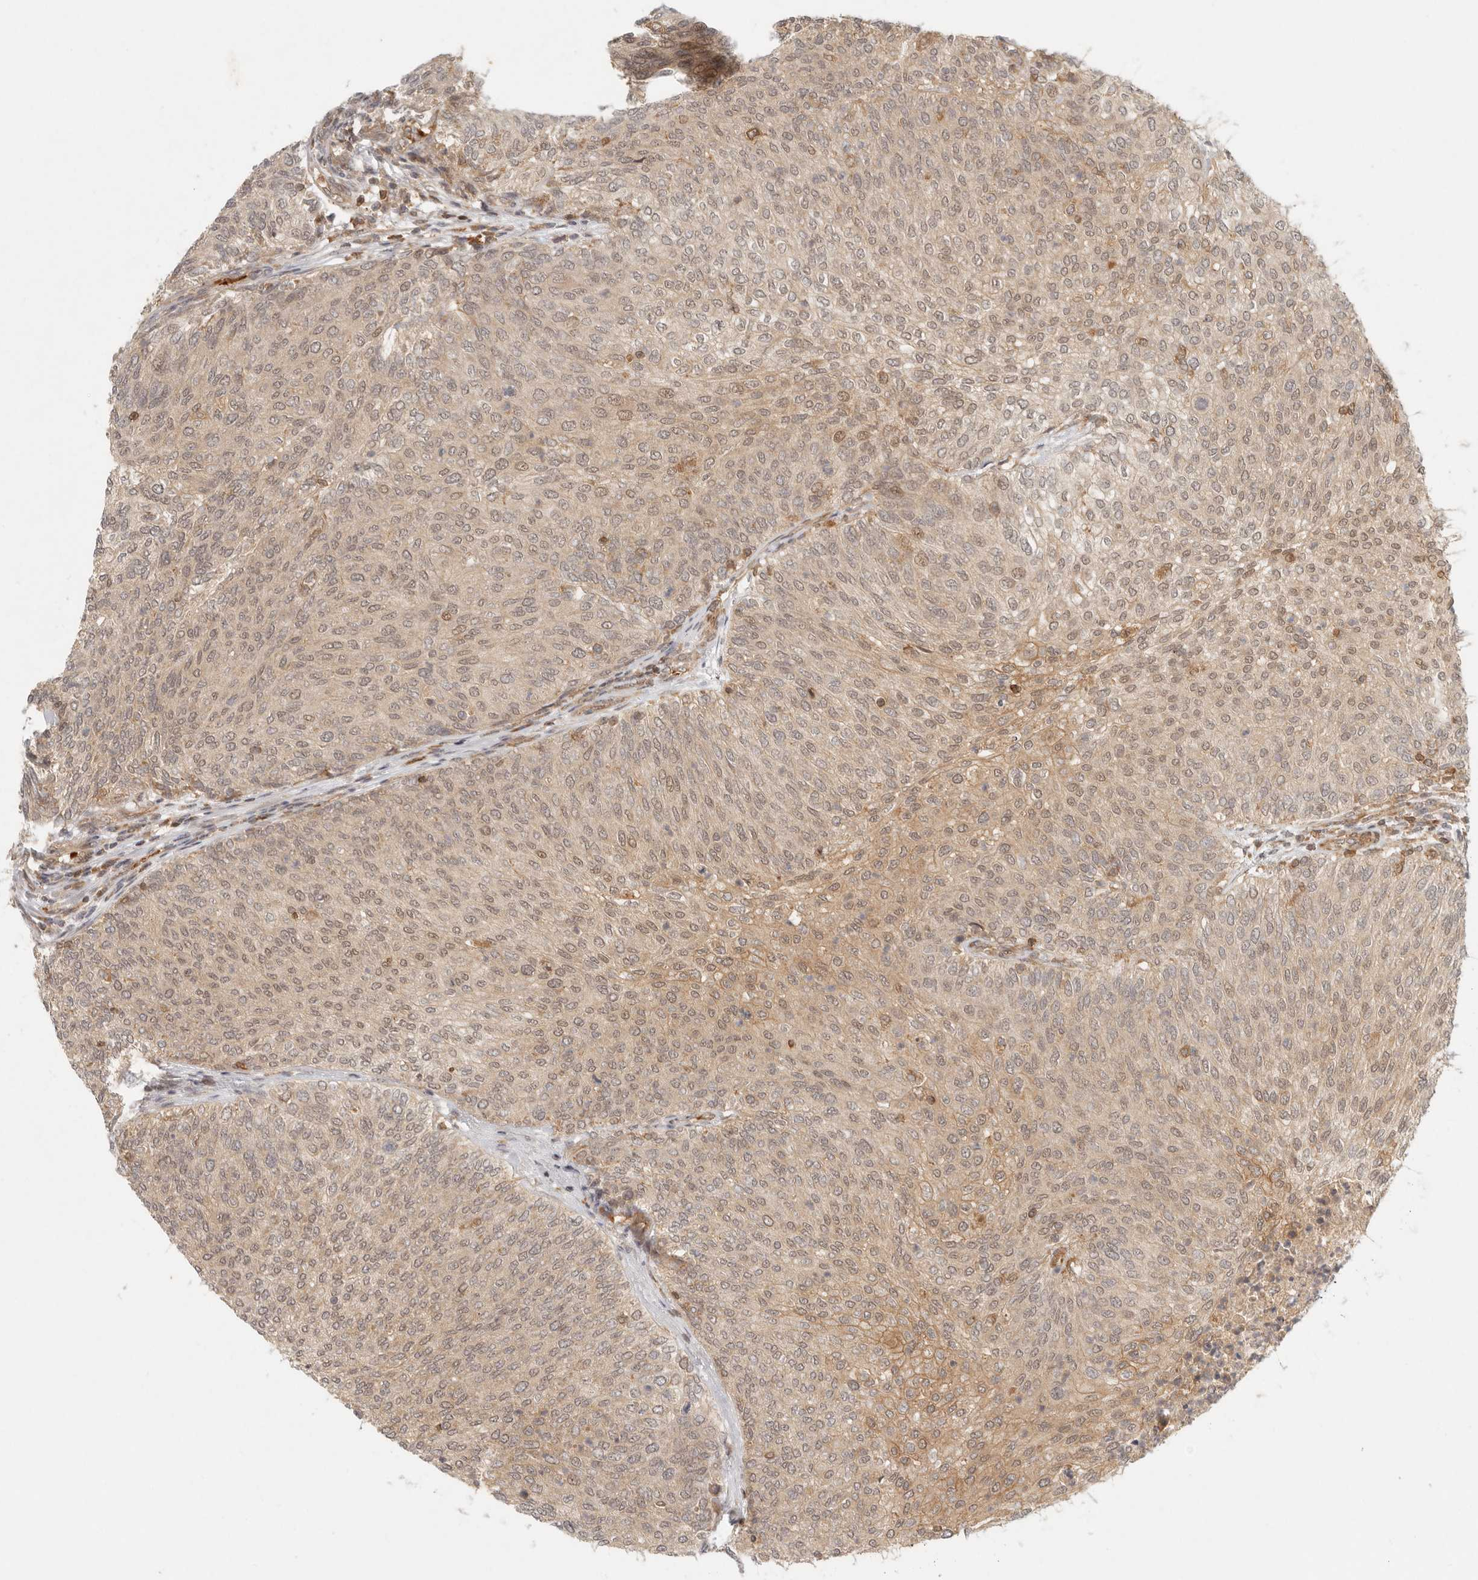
{"staining": {"intensity": "moderate", "quantity": ">75%", "location": "cytoplasmic/membranous,nuclear"}, "tissue": "urothelial cancer", "cell_type": "Tumor cells", "image_type": "cancer", "snomed": [{"axis": "morphology", "description": "Urothelial carcinoma, Low grade"}, {"axis": "topography", "description": "Urinary bladder"}], "caption": "About >75% of tumor cells in urothelial carcinoma (low-grade) exhibit moderate cytoplasmic/membranous and nuclear protein expression as visualized by brown immunohistochemical staining.", "gene": "AHDC1", "patient": {"sex": "female", "age": 79}}